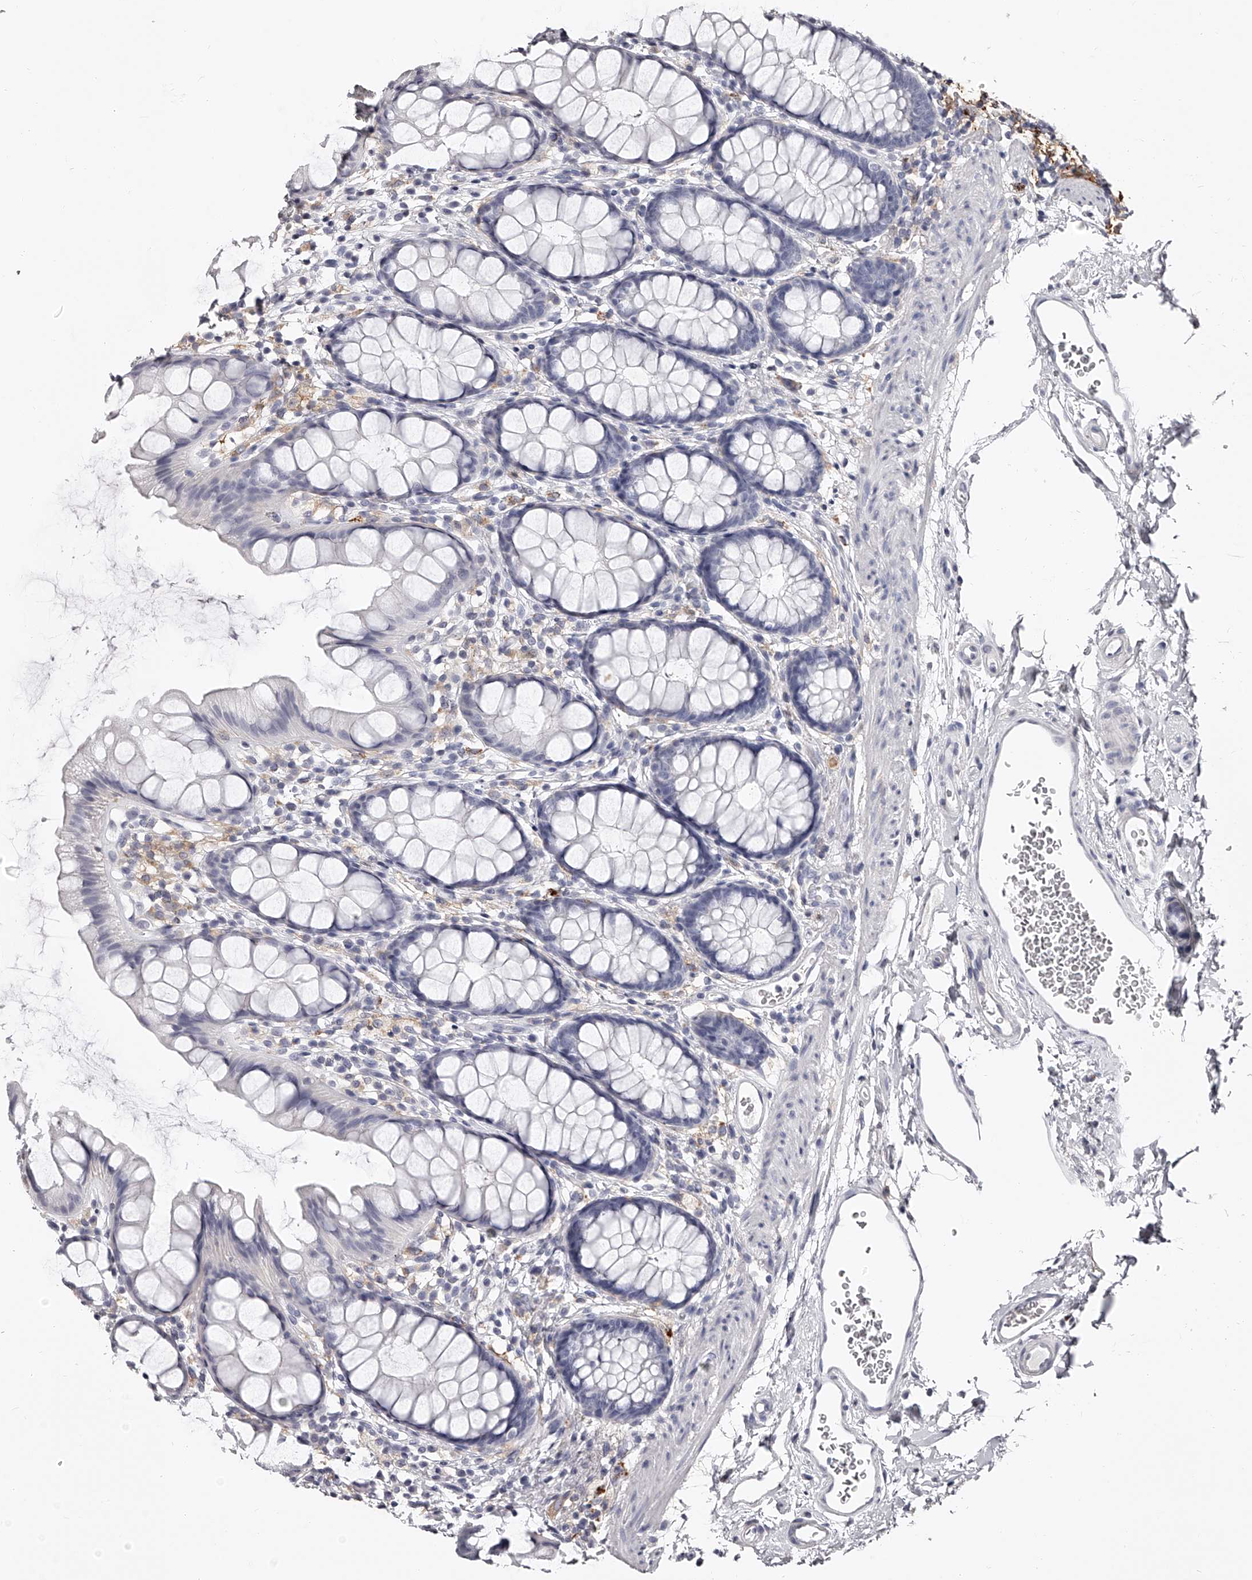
{"staining": {"intensity": "negative", "quantity": "none", "location": "none"}, "tissue": "rectum", "cell_type": "Glandular cells", "image_type": "normal", "snomed": [{"axis": "morphology", "description": "Normal tissue, NOS"}, {"axis": "topography", "description": "Rectum"}], "caption": "Immunohistochemistry (IHC) of unremarkable human rectum reveals no expression in glandular cells.", "gene": "PACSIN1", "patient": {"sex": "female", "age": 65}}